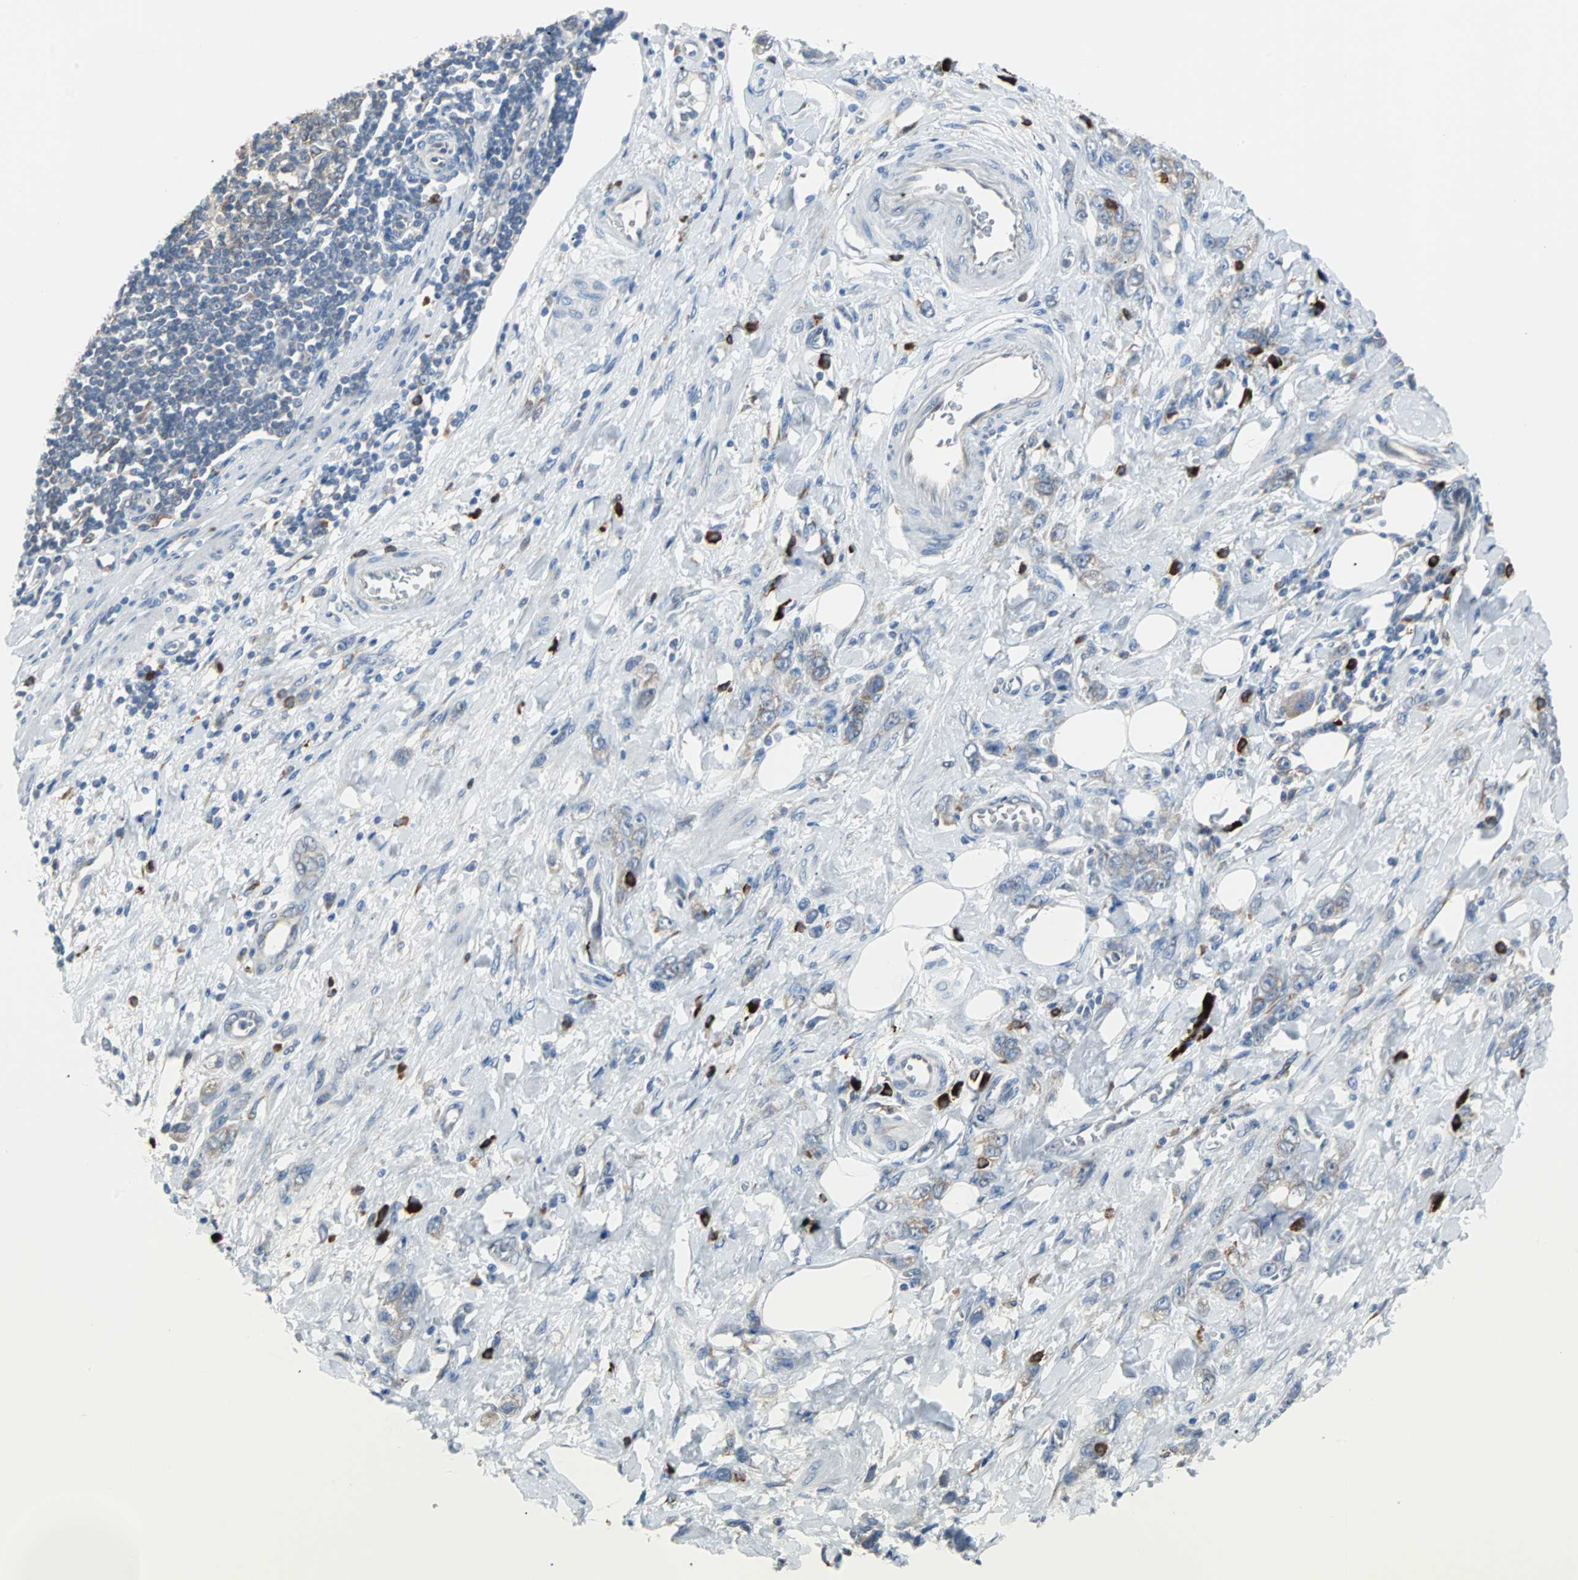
{"staining": {"intensity": "weak", "quantity": "25%-75%", "location": "cytoplasmic/membranous"}, "tissue": "stomach cancer", "cell_type": "Tumor cells", "image_type": "cancer", "snomed": [{"axis": "morphology", "description": "Adenocarcinoma, NOS"}, {"axis": "topography", "description": "Stomach"}], "caption": "This is a photomicrograph of IHC staining of adenocarcinoma (stomach), which shows weak expression in the cytoplasmic/membranous of tumor cells.", "gene": "PDIA4", "patient": {"sex": "male", "age": 82}}